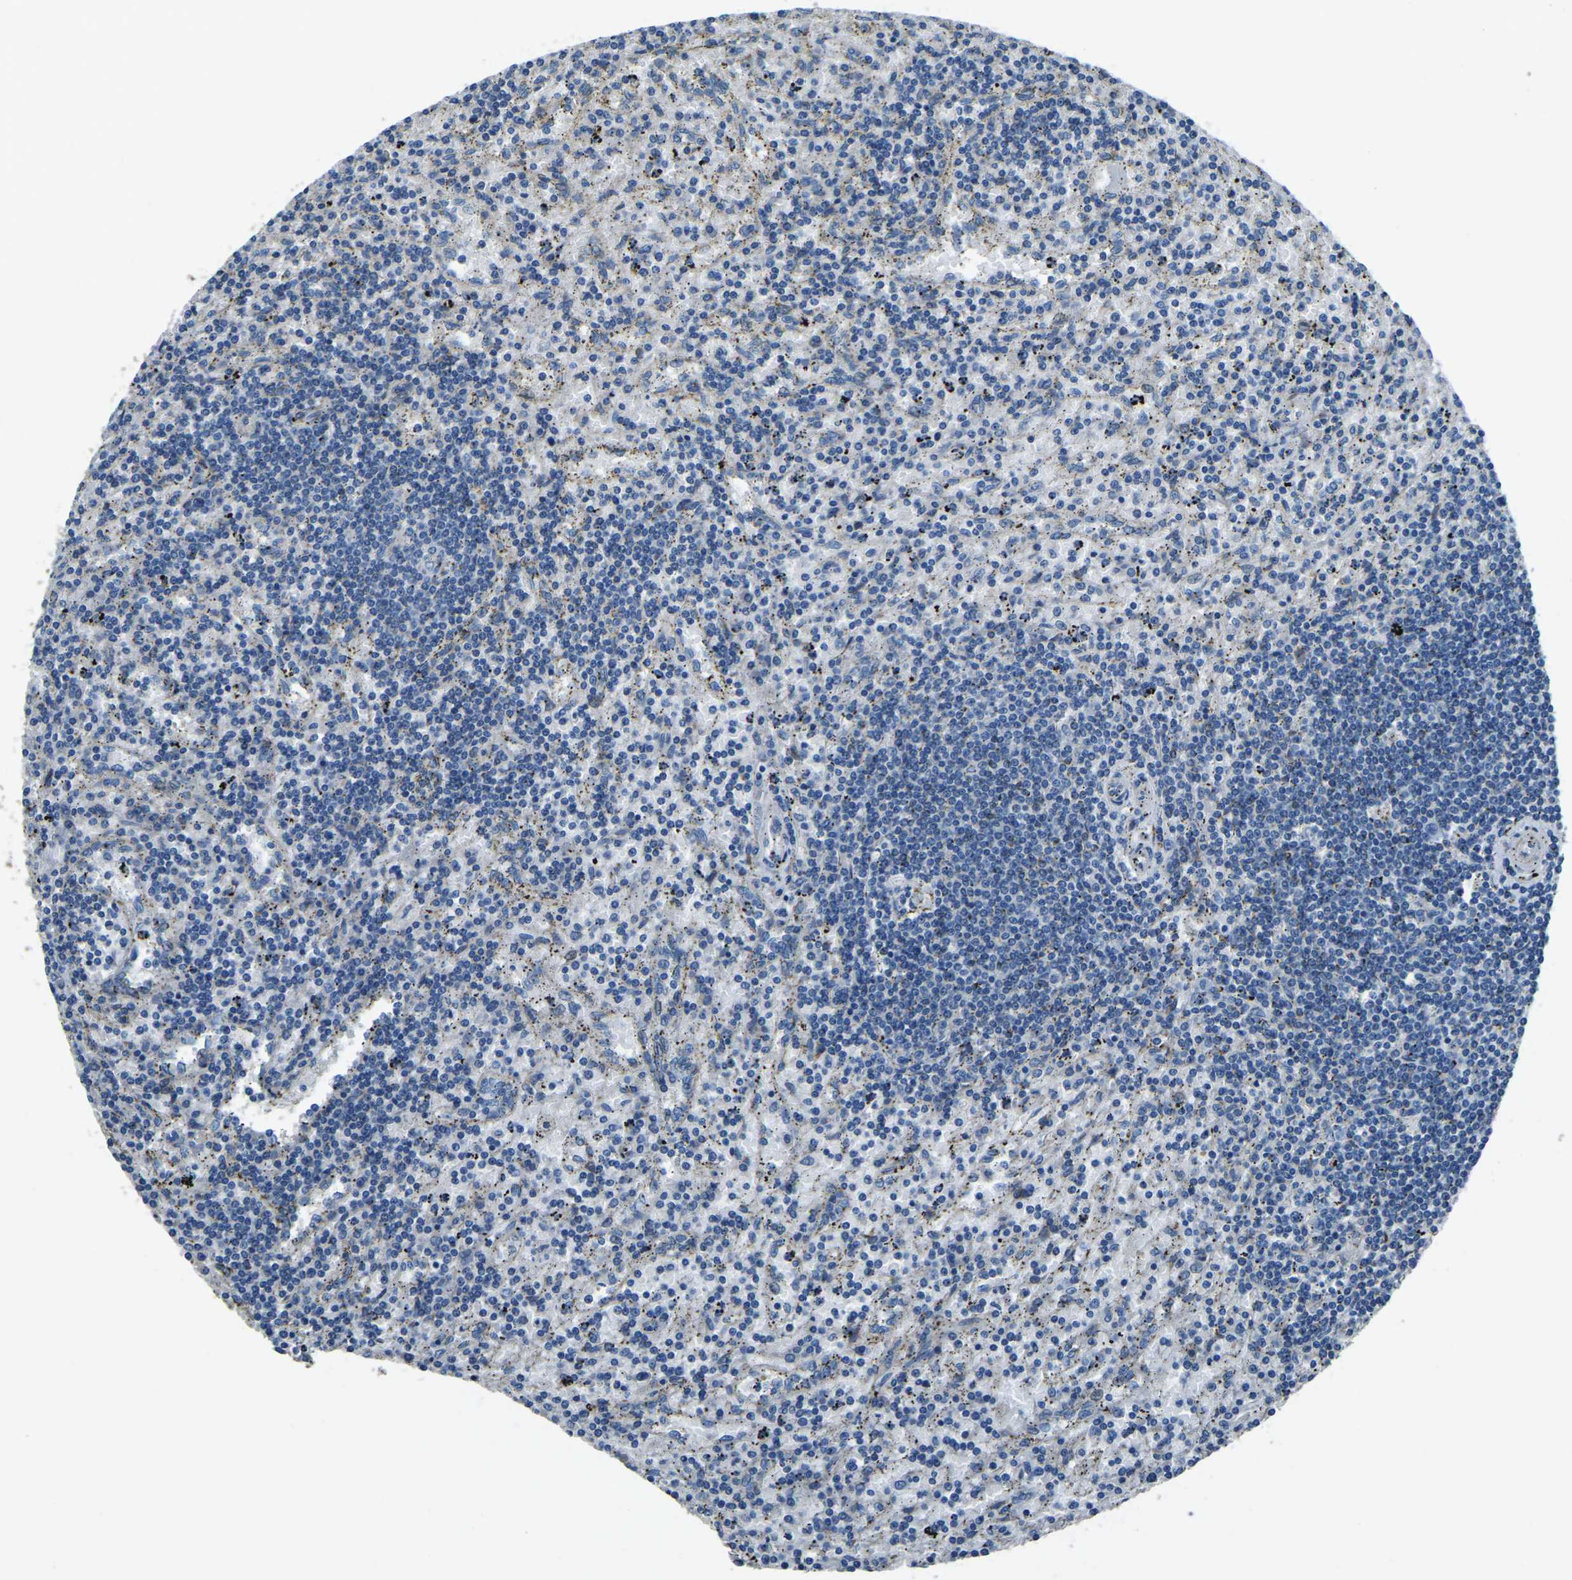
{"staining": {"intensity": "negative", "quantity": "none", "location": "none"}, "tissue": "lymphoma", "cell_type": "Tumor cells", "image_type": "cancer", "snomed": [{"axis": "morphology", "description": "Malignant lymphoma, non-Hodgkin's type, Low grade"}, {"axis": "topography", "description": "Spleen"}], "caption": "An immunohistochemistry (IHC) photomicrograph of lymphoma is shown. There is no staining in tumor cells of lymphoma. (DAB IHC with hematoxylin counter stain).", "gene": "COL3A1", "patient": {"sex": "male", "age": 76}}